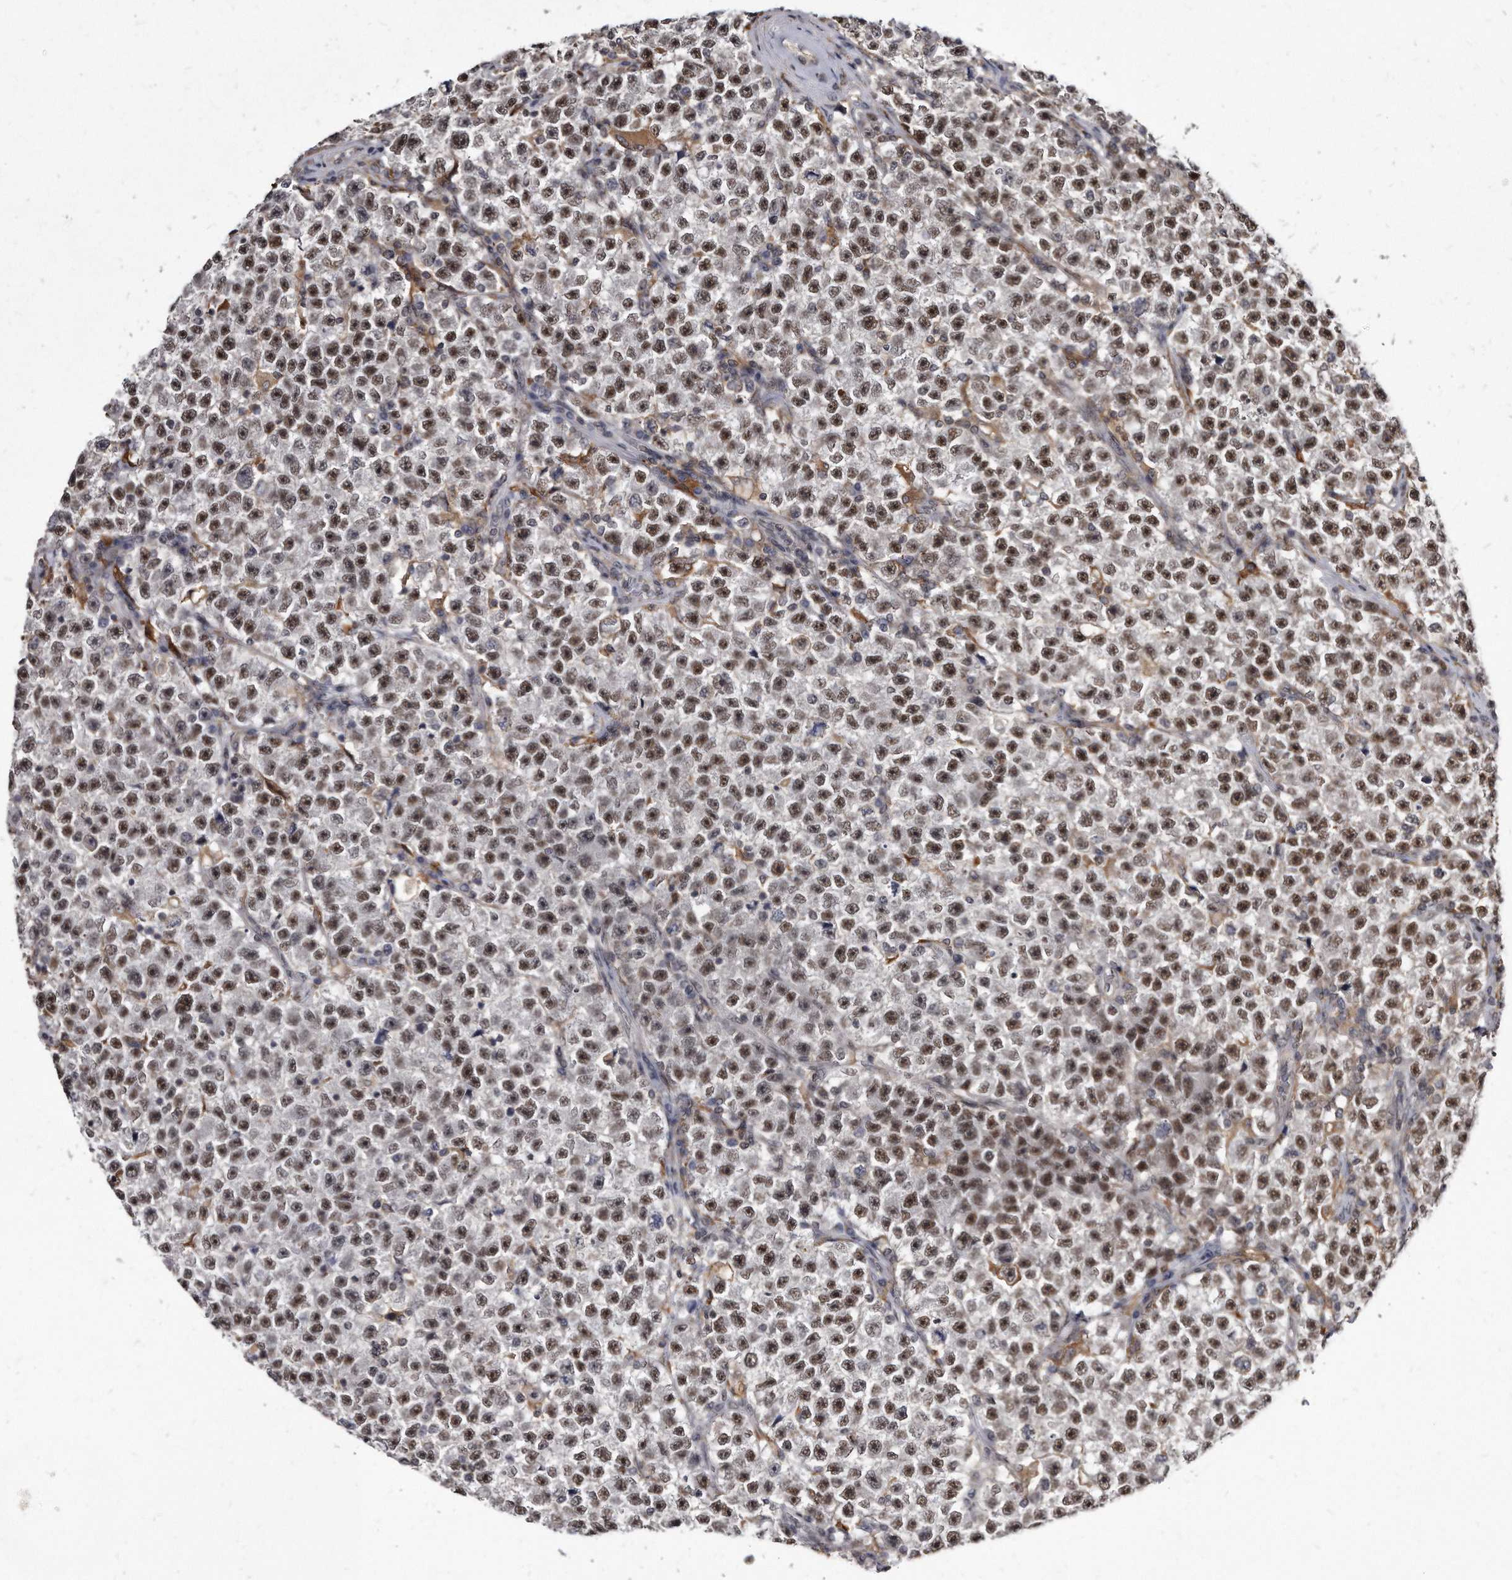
{"staining": {"intensity": "strong", "quantity": ">75%", "location": "nuclear"}, "tissue": "testis cancer", "cell_type": "Tumor cells", "image_type": "cancer", "snomed": [{"axis": "morphology", "description": "Seminoma, NOS"}, {"axis": "topography", "description": "Testis"}], "caption": "Human testis cancer (seminoma) stained with a protein marker displays strong staining in tumor cells.", "gene": "KLHDC3", "patient": {"sex": "male", "age": 22}}